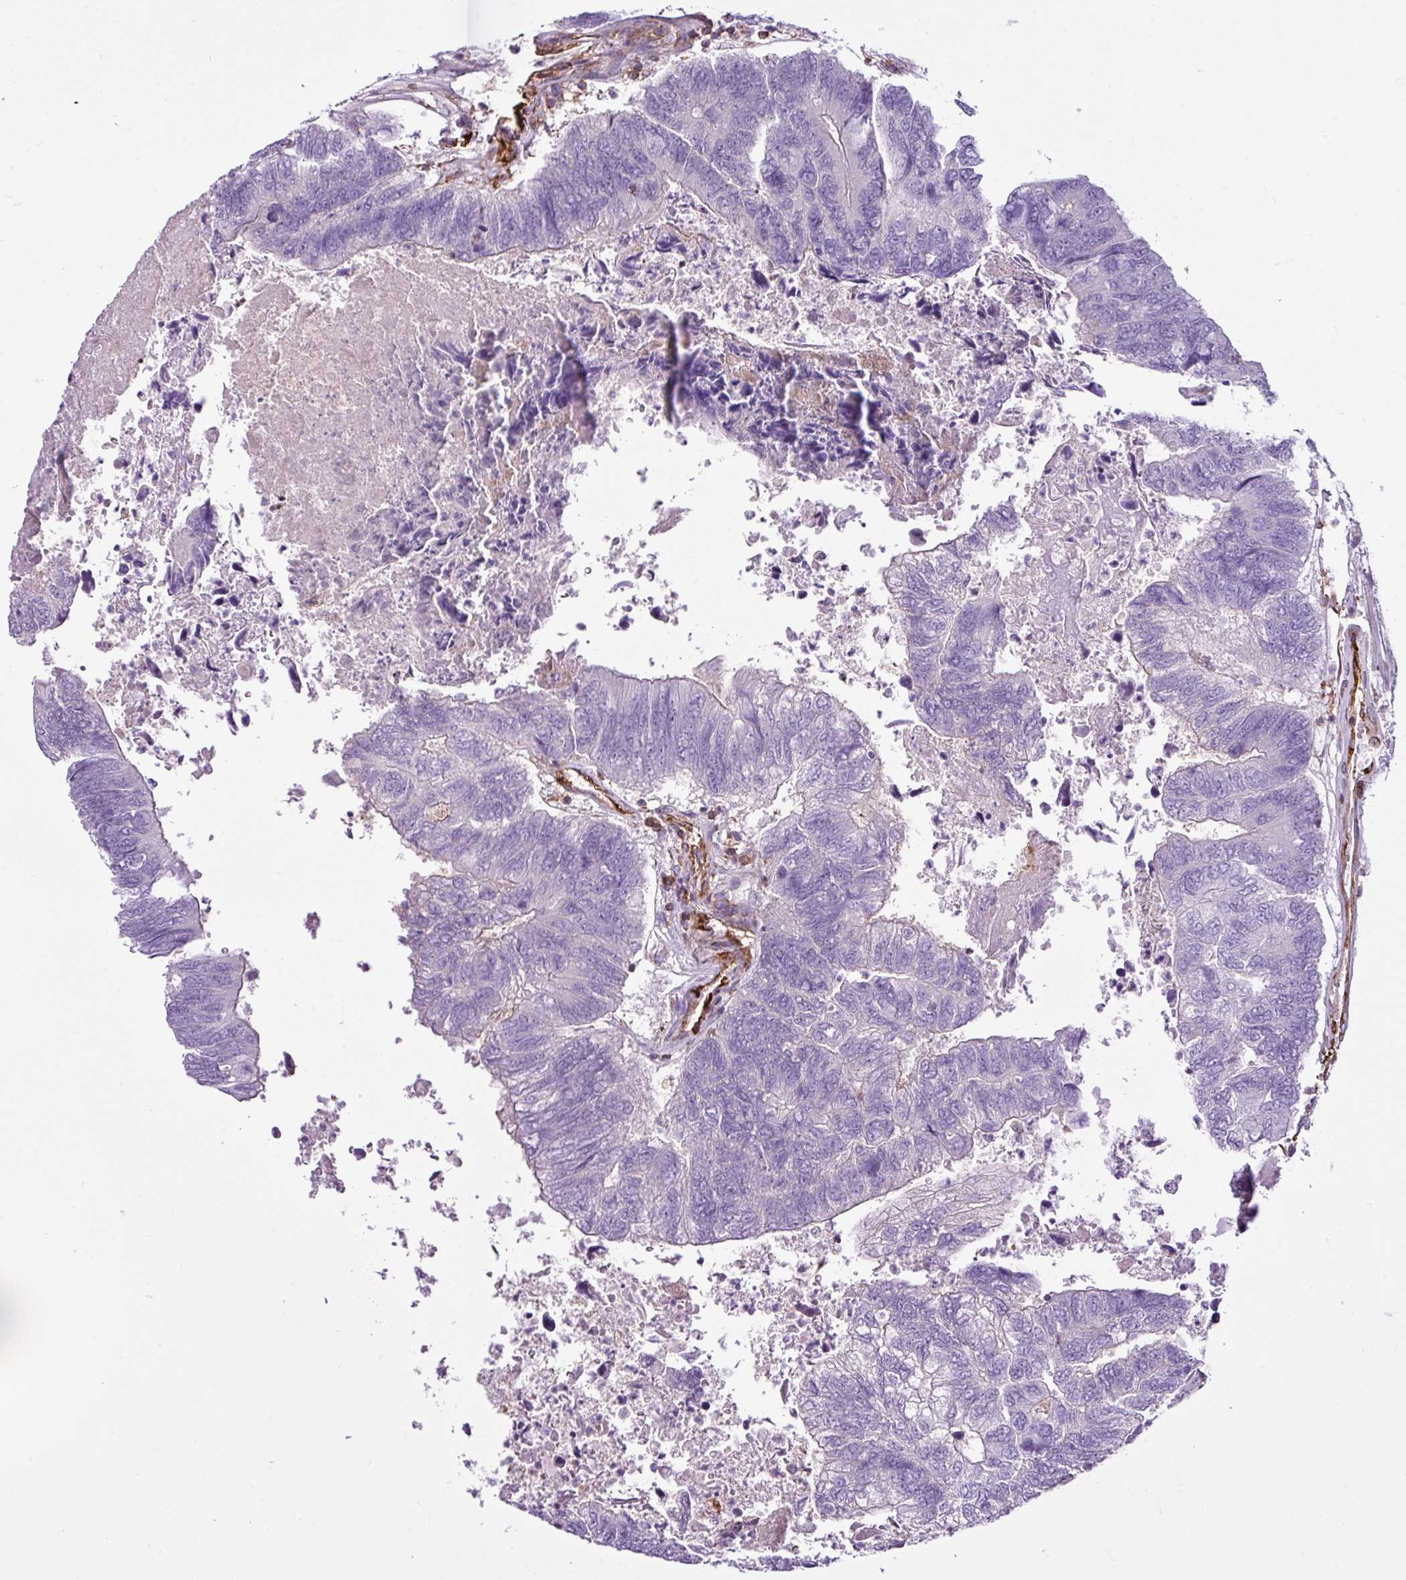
{"staining": {"intensity": "negative", "quantity": "none", "location": "none"}, "tissue": "colorectal cancer", "cell_type": "Tumor cells", "image_type": "cancer", "snomed": [{"axis": "morphology", "description": "Adenocarcinoma, NOS"}, {"axis": "topography", "description": "Colon"}], "caption": "A photomicrograph of colorectal adenocarcinoma stained for a protein exhibits no brown staining in tumor cells. Brightfield microscopy of immunohistochemistry (IHC) stained with DAB (brown) and hematoxylin (blue), captured at high magnification.", "gene": "EME2", "patient": {"sex": "female", "age": 67}}